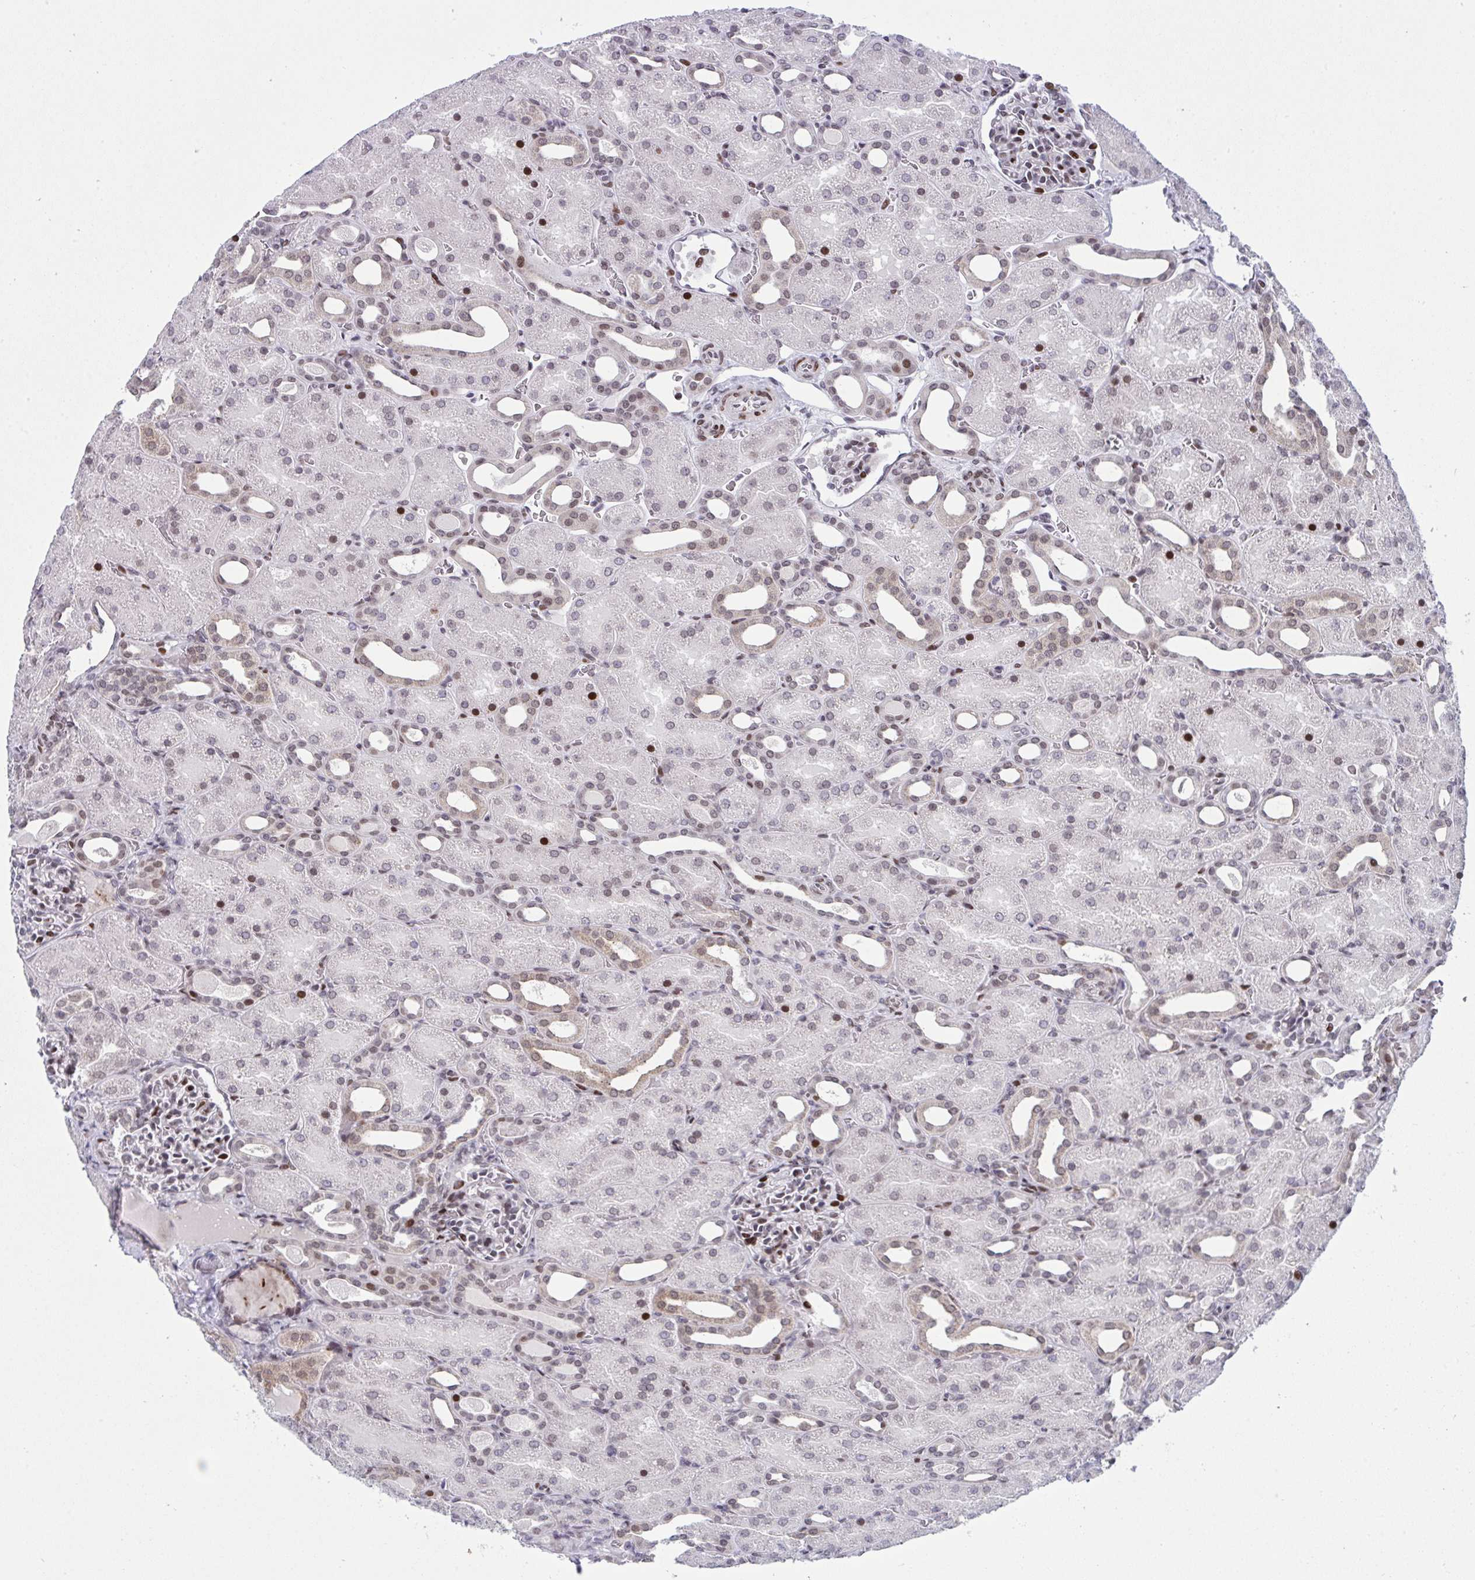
{"staining": {"intensity": "moderate", "quantity": "25%-75%", "location": "nuclear"}, "tissue": "kidney", "cell_type": "Cells in glomeruli", "image_type": "normal", "snomed": [{"axis": "morphology", "description": "Normal tissue, NOS"}, {"axis": "topography", "description": "Kidney"}], "caption": "Kidney stained for a protein exhibits moderate nuclear positivity in cells in glomeruli.", "gene": "ZFHX3", "patient": {"sex": "male", "age": 2}}